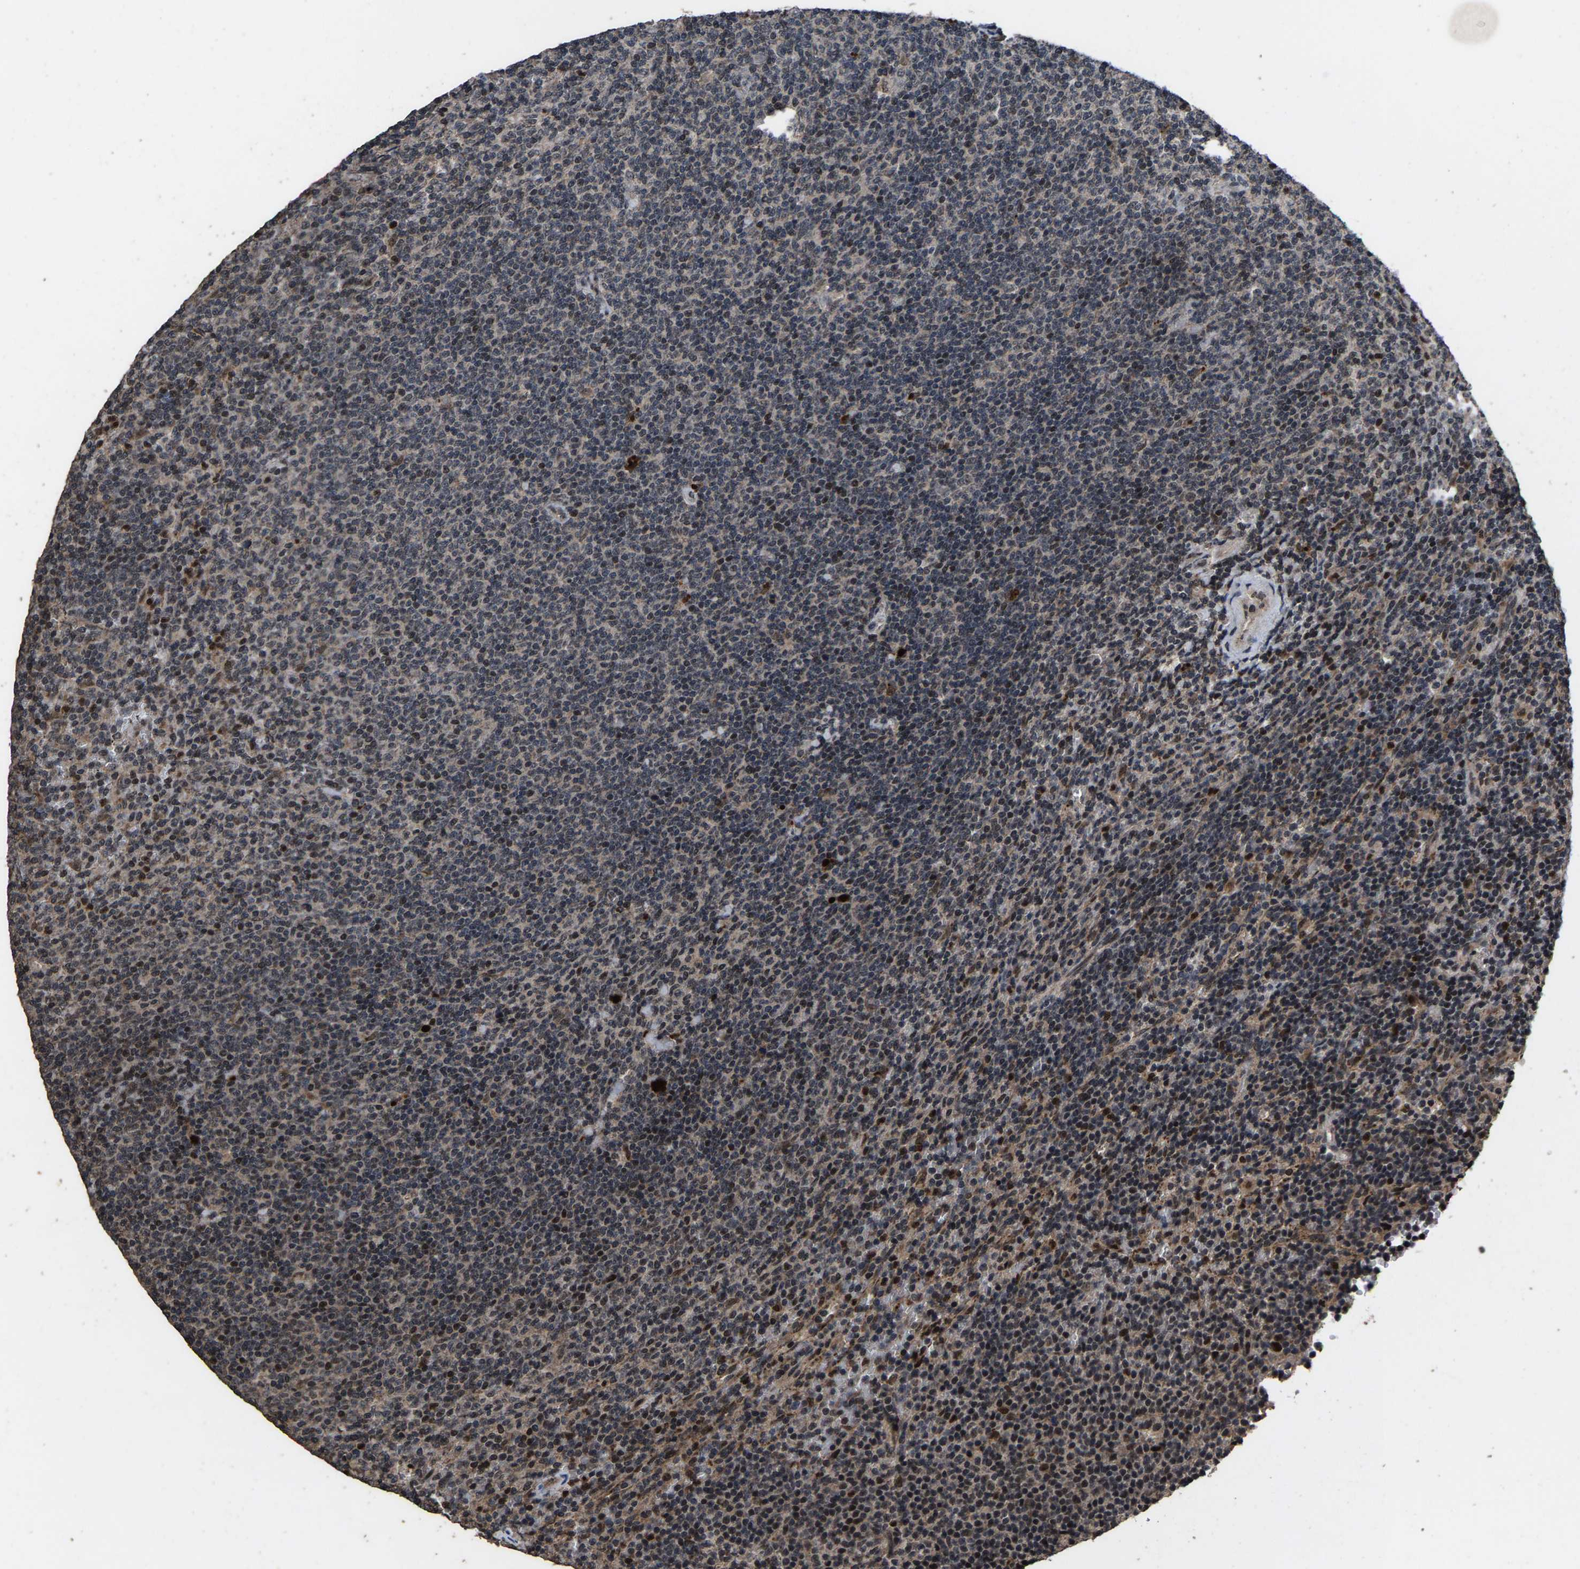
{"staining": {"intensity": "weak", "quantity": "<25%", "location": "nuclear"}, "tissue": "lymphoma", "cell_type": "Tumor cells", "image_type": "cancer", "snomed": [{"axis": "morphology", "description": "Malignant lymphoma, non-Hodgkin's type, Low grade"}, {"axis": "topography", "description": "Spleen"}], "caption": "This is an IHC image of low-grade malignant lymphoma, non-Hodgkin's type. There is no expression in tumor cells.", "gene": "HAUS6", "patient": {"sex": "female", "age": 50}}